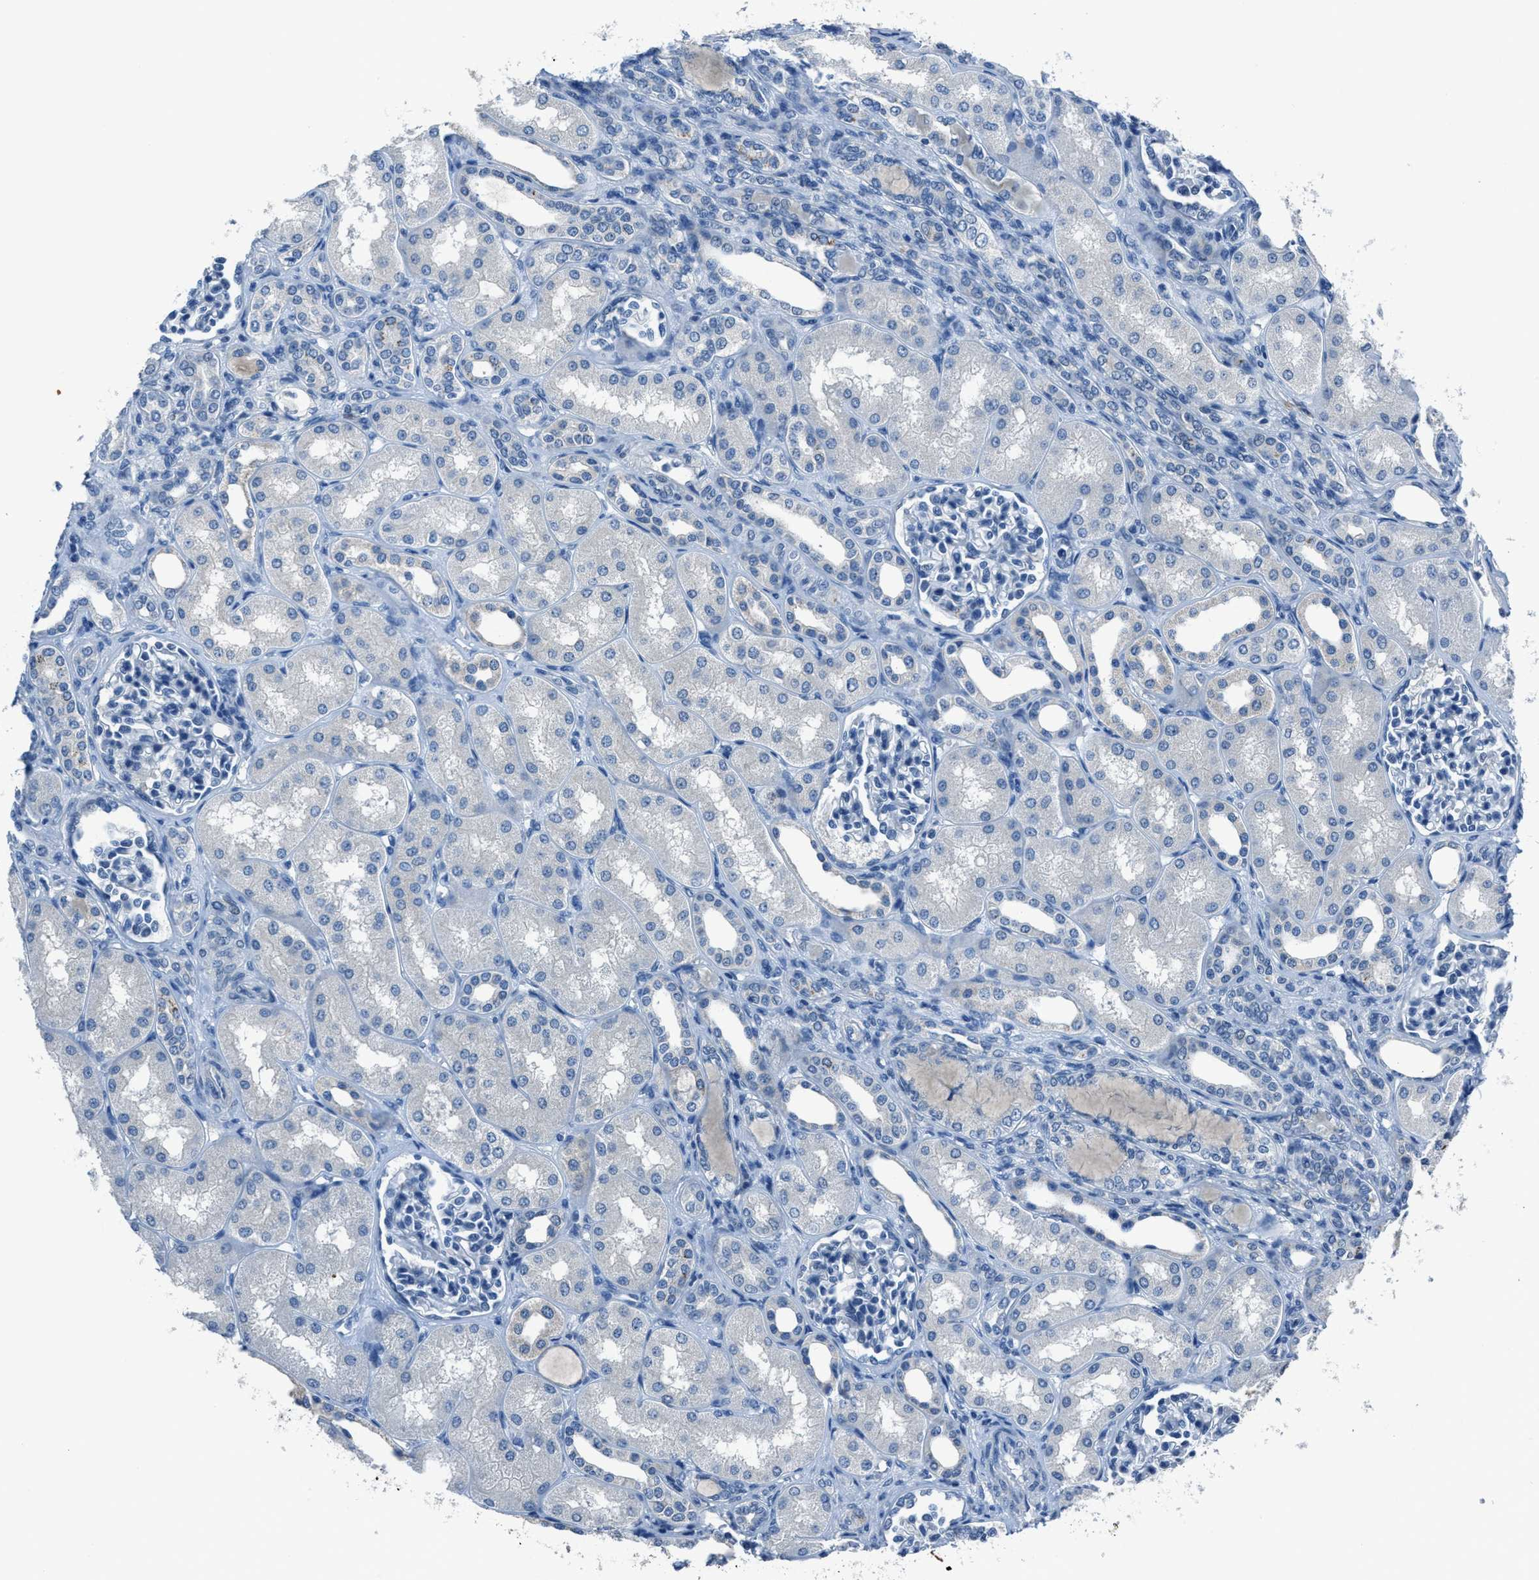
{"staining": {"intensity": "negative", "quantity": "none", "location": "none"}, "tissue": "kidney", "cell_type": "Cells in glomeruli", "image_type": "normal", "snomed": [{"axis": "morphology", "description": "Normal tissue, NOS"}, {"axis": "topography", "description": "Kidney"}], "caption": "Immunohistochemistry of benign human kidney demonstrates no staining in cells in glomeruli.", "gene": "ADAM2", "patient": {"sex": "male", "age": 7}}